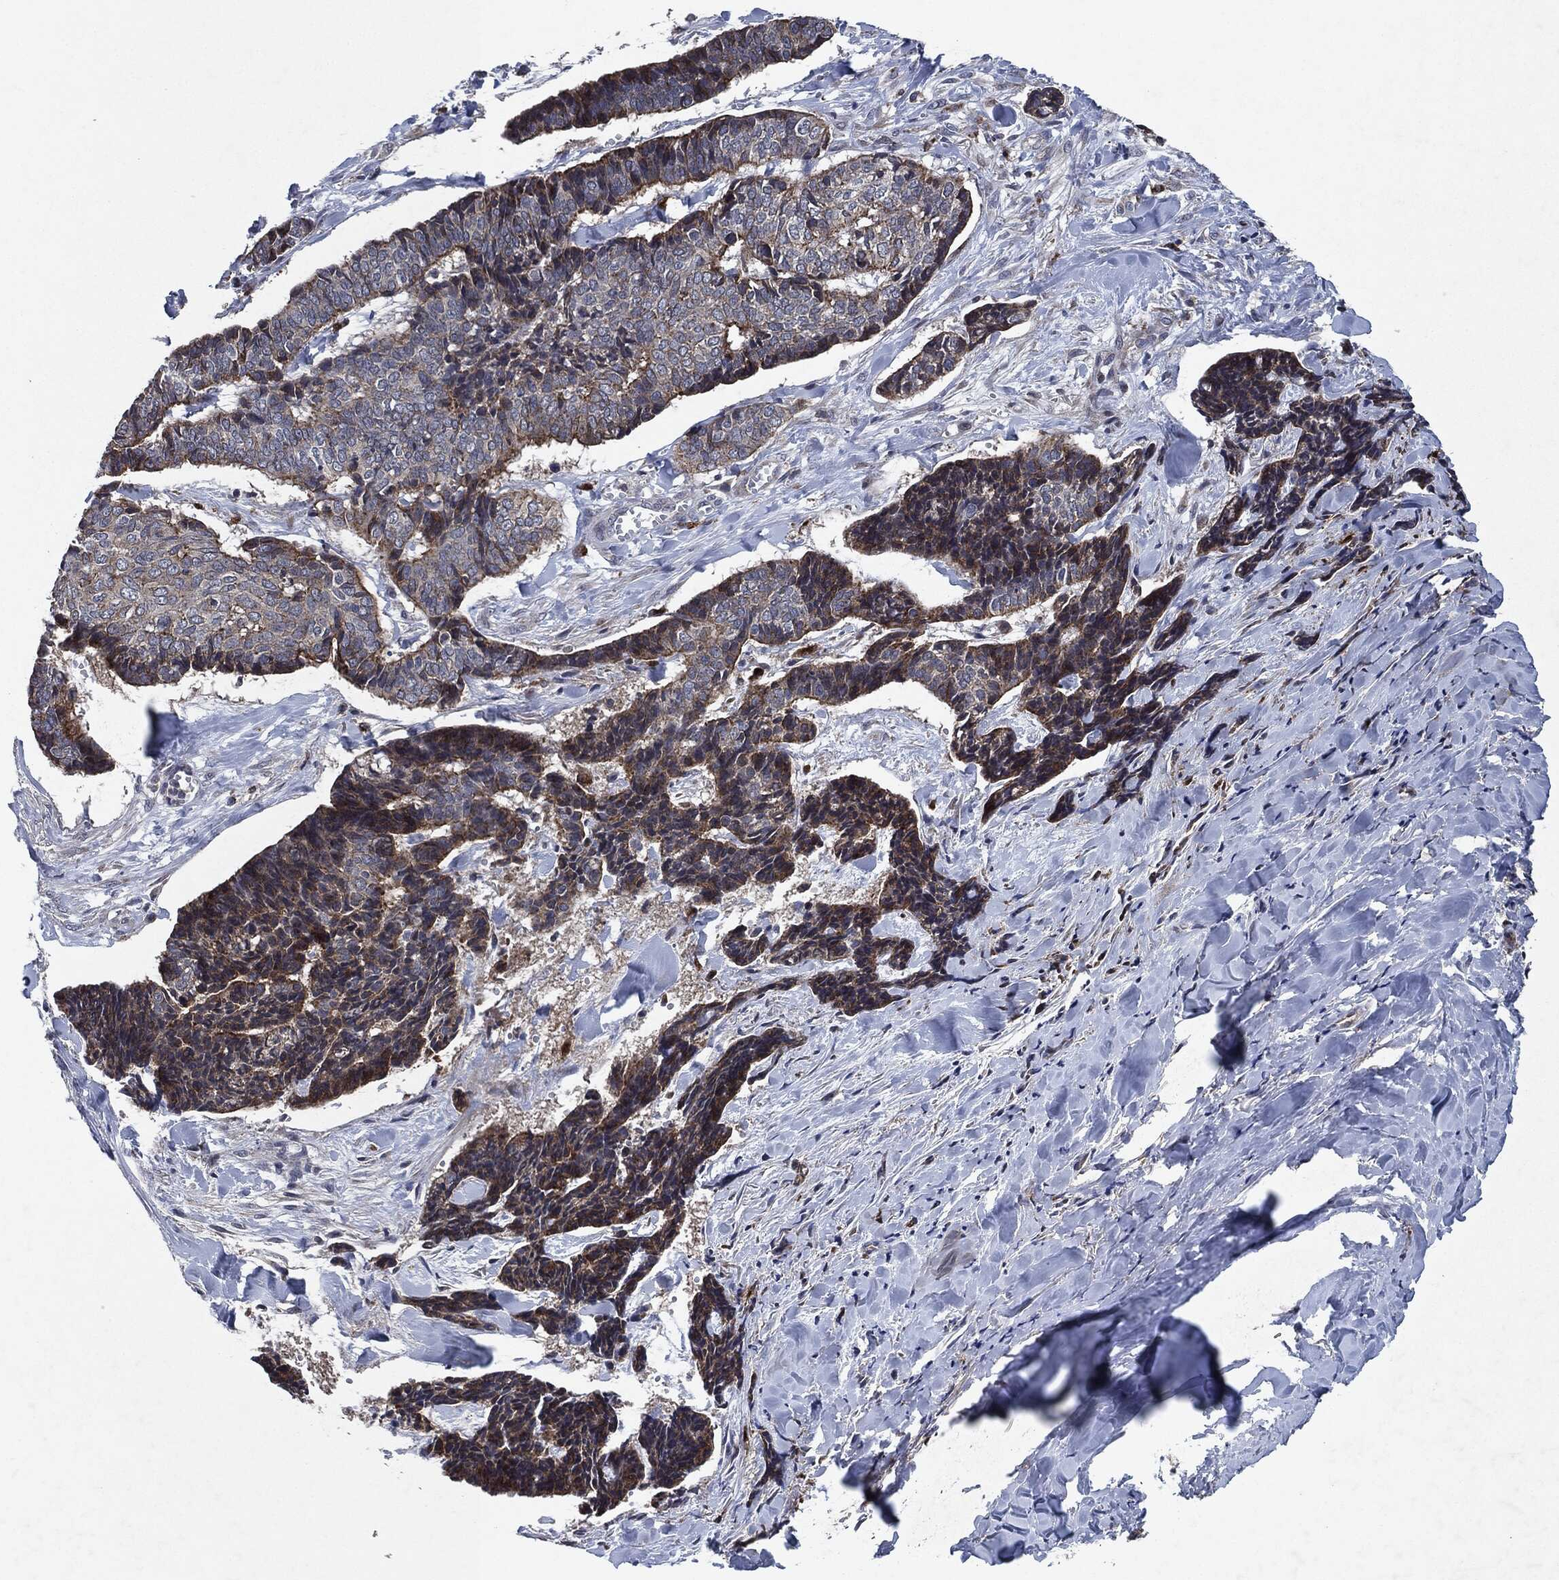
{"staining": {"intensity": "moderate", "quantity": "25%-75%", "location": "cytoplasmic/membranous"}, "tissue": "skin cancer", "cell_type": "Tumor cells", "image_type": "cancer", "snomed": [{"axis": "morphology", "description": "Basal cell carcinoma"}, {"axis": "topography", "description": "Skin"}], "caption": "Protein analysis of skin cancer tissue displays moderate cytoplasmic/membranous positivity in approximately 25%-75% of tumor cells.", "gene": "SLC31A2", "patient": {"sex": "male", "age": 86}}